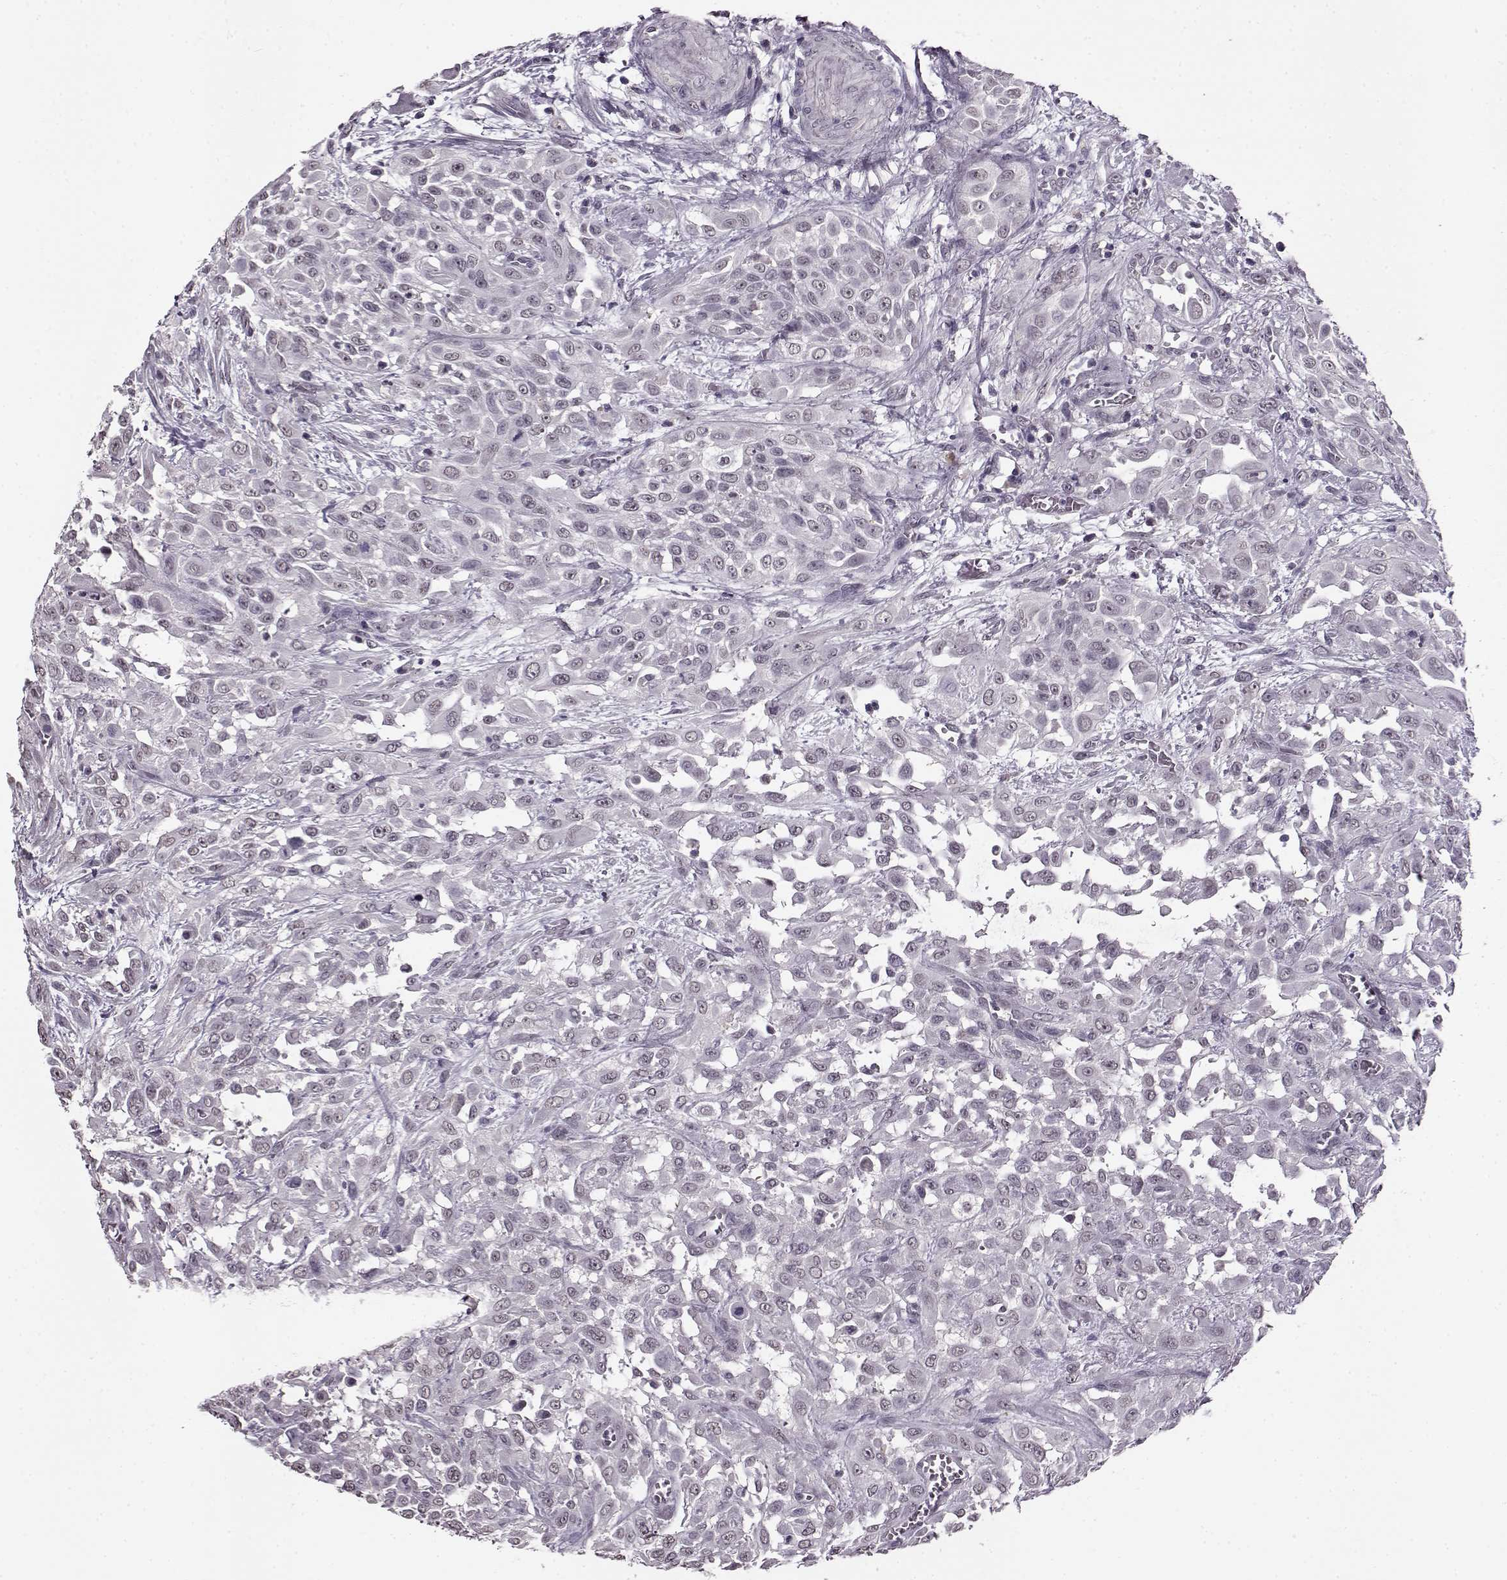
{"staining": {"intensity": "weak", "quantity": "25%-75%", "location": "nuclear"}, "tissue": "urothelial cancer", "cell_type": "Tumor cells", "image_type": "cancer", "snomed": [{"axis": "morphology", "description": "Urothelial carcinoma, High grade"}, {"axis": "topography", "description": "Urinary bladder"}], "caption": "Weak nuclear staining is appreciated in approximately 25%-75% of tumor cells in high-grade urothelial carcinoma.", "gene": "RP1L1", "patient": {"sex": "male", "age": 57}}